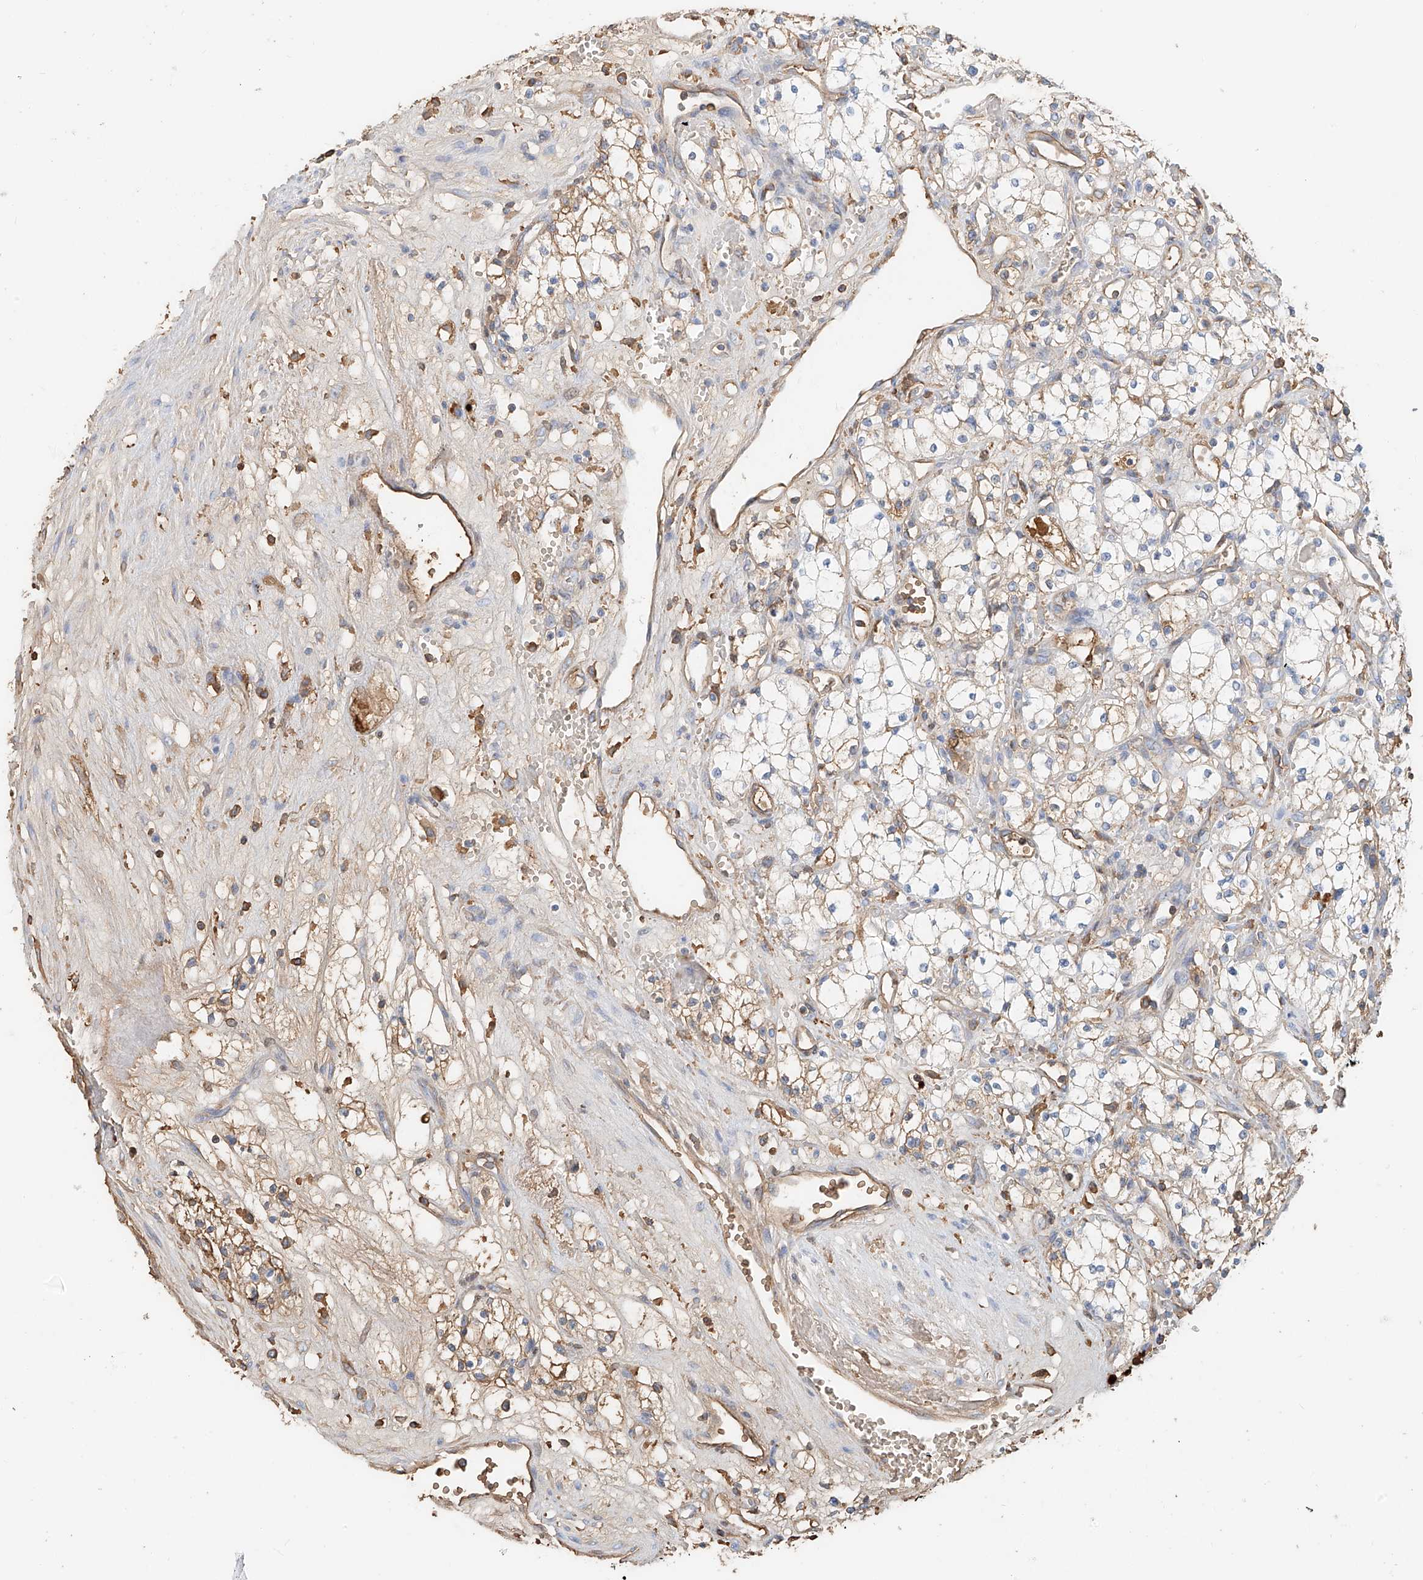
{"staining": {"intensity": "weak", "quantity": "<25%", "location": "cytoplasmic/membranous"}, "tissue": "renal cancer", "cell_type": "Tumor cells", "image_type": "cancer", "snomed": [{"axis": "morphology", "description": "Adenocarcinoma, NOS"}, {"axis": "topography", "description": "Kidney"}], "caption": "IHC histopathology image of human renal adenocarcinoma stained for a protein (brown), which shows no expression in tumor cells. Brightfield microscopy of immunohistochemistry (IHC) stained with DAB (3,3'-diaminobenzidine) (brown) and hematoxylin (blue), captured at high magnification.", "gene": "ZFP30", "patient": {"sex": "male", "age": 59}}